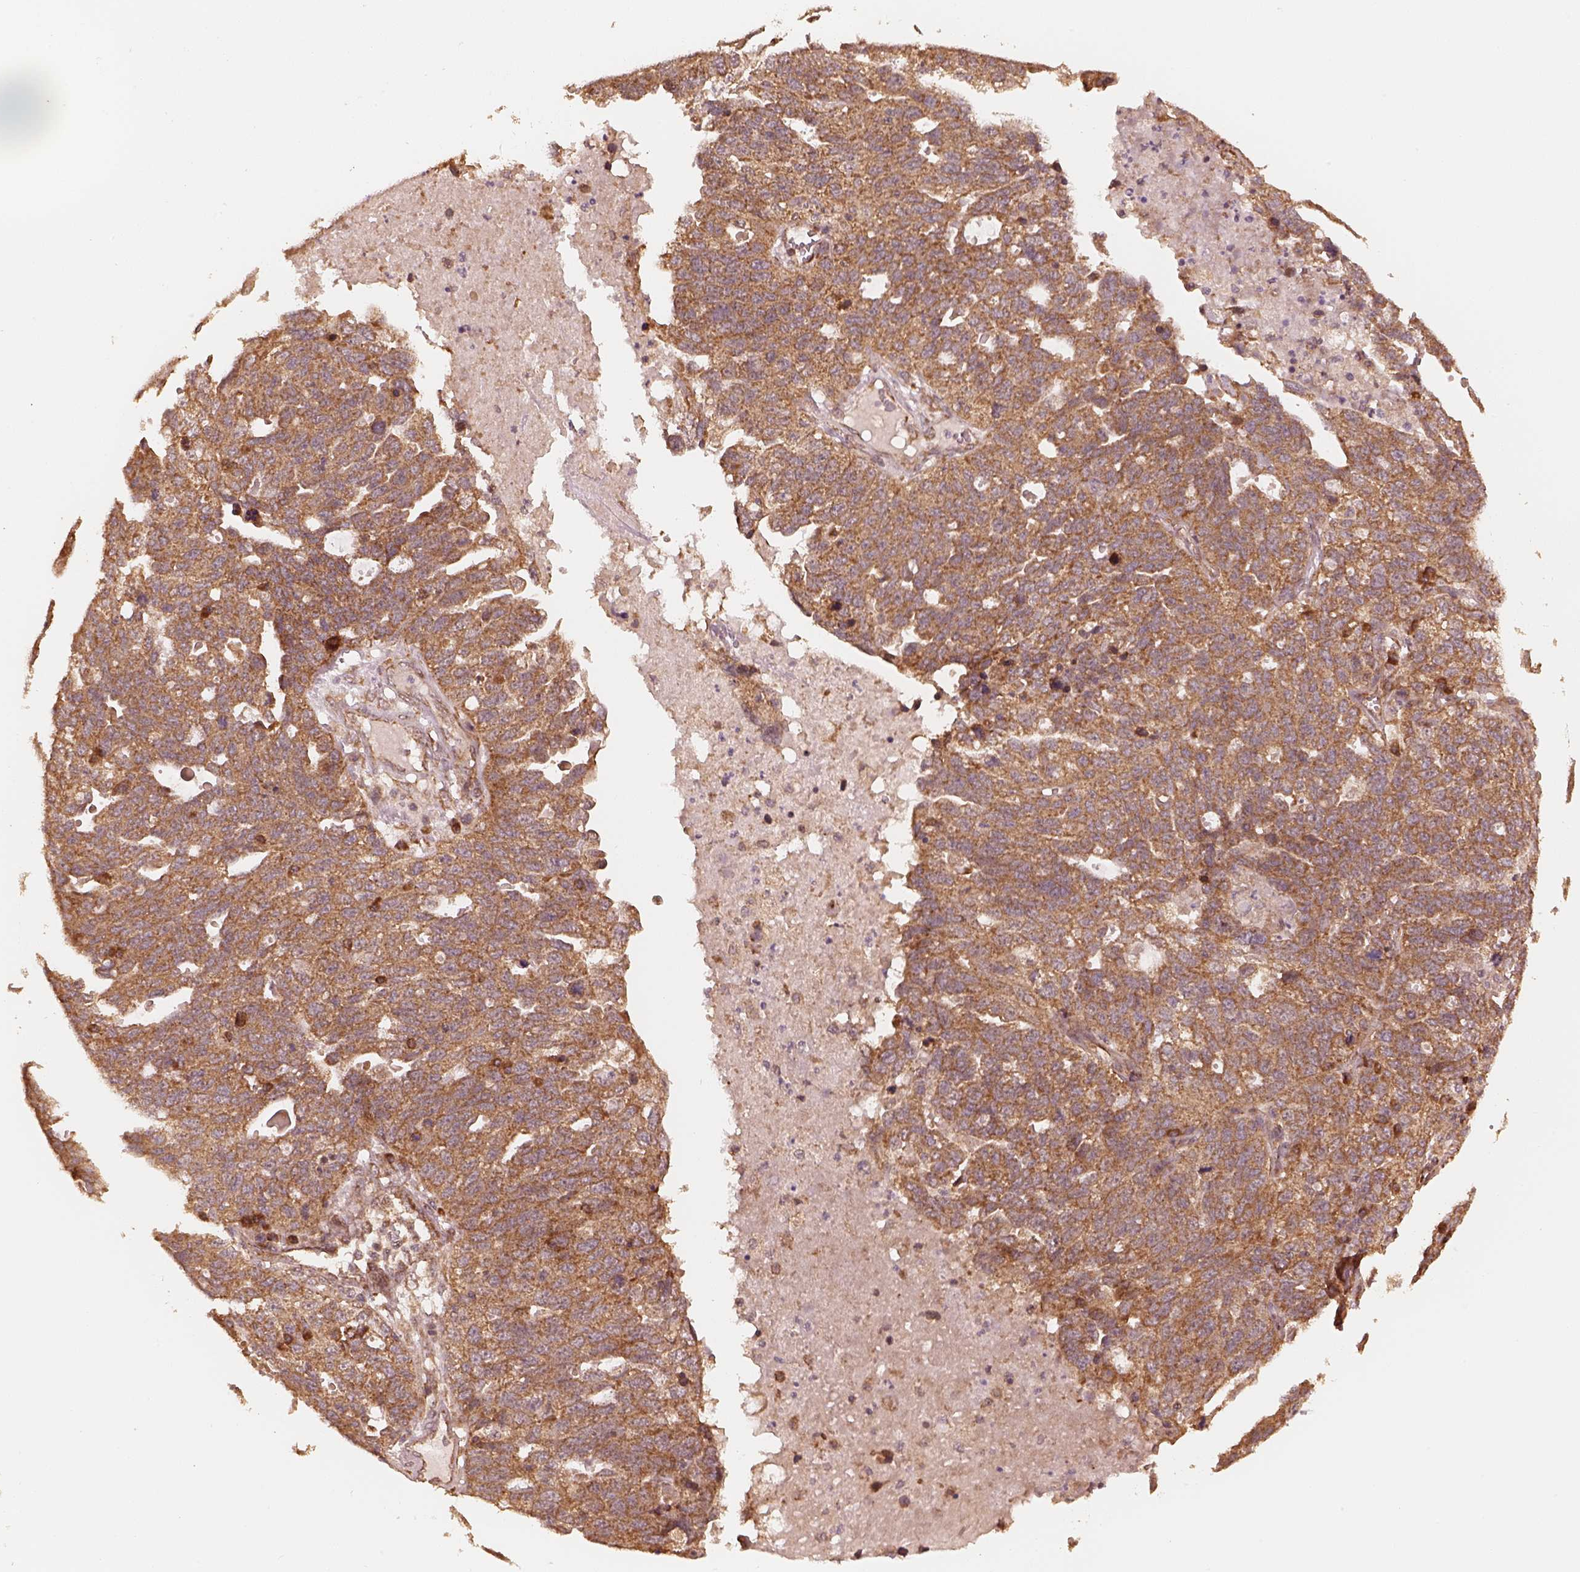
{"staining": {"intensity": "moderate", "quantity": ">75%", "location": "cytoplasmic/membranous"}, "tissue": "ovarian cancer", "cell_type": "Tumor cells", "image_type": "cancer", "snomed": [{"axis": "morphology", "description": "Cystadenocarcinoma, serous, NOS"}, {"axis": "topography", "description": "Ovary"}], "caption": "Immunohistochemical staining of human ovarian cancer reveals medium levels of moderate cytoplasmic/membranous protein expression in about >75% of tumor cells. The staining was performed using DAB to visualize the protein expression in brown, while the nuclei were stained in blue with hematoxylin (Magnification: 20x).", "gene": "DNAJC25", "patient": {"sex": "female", "age": 71}}